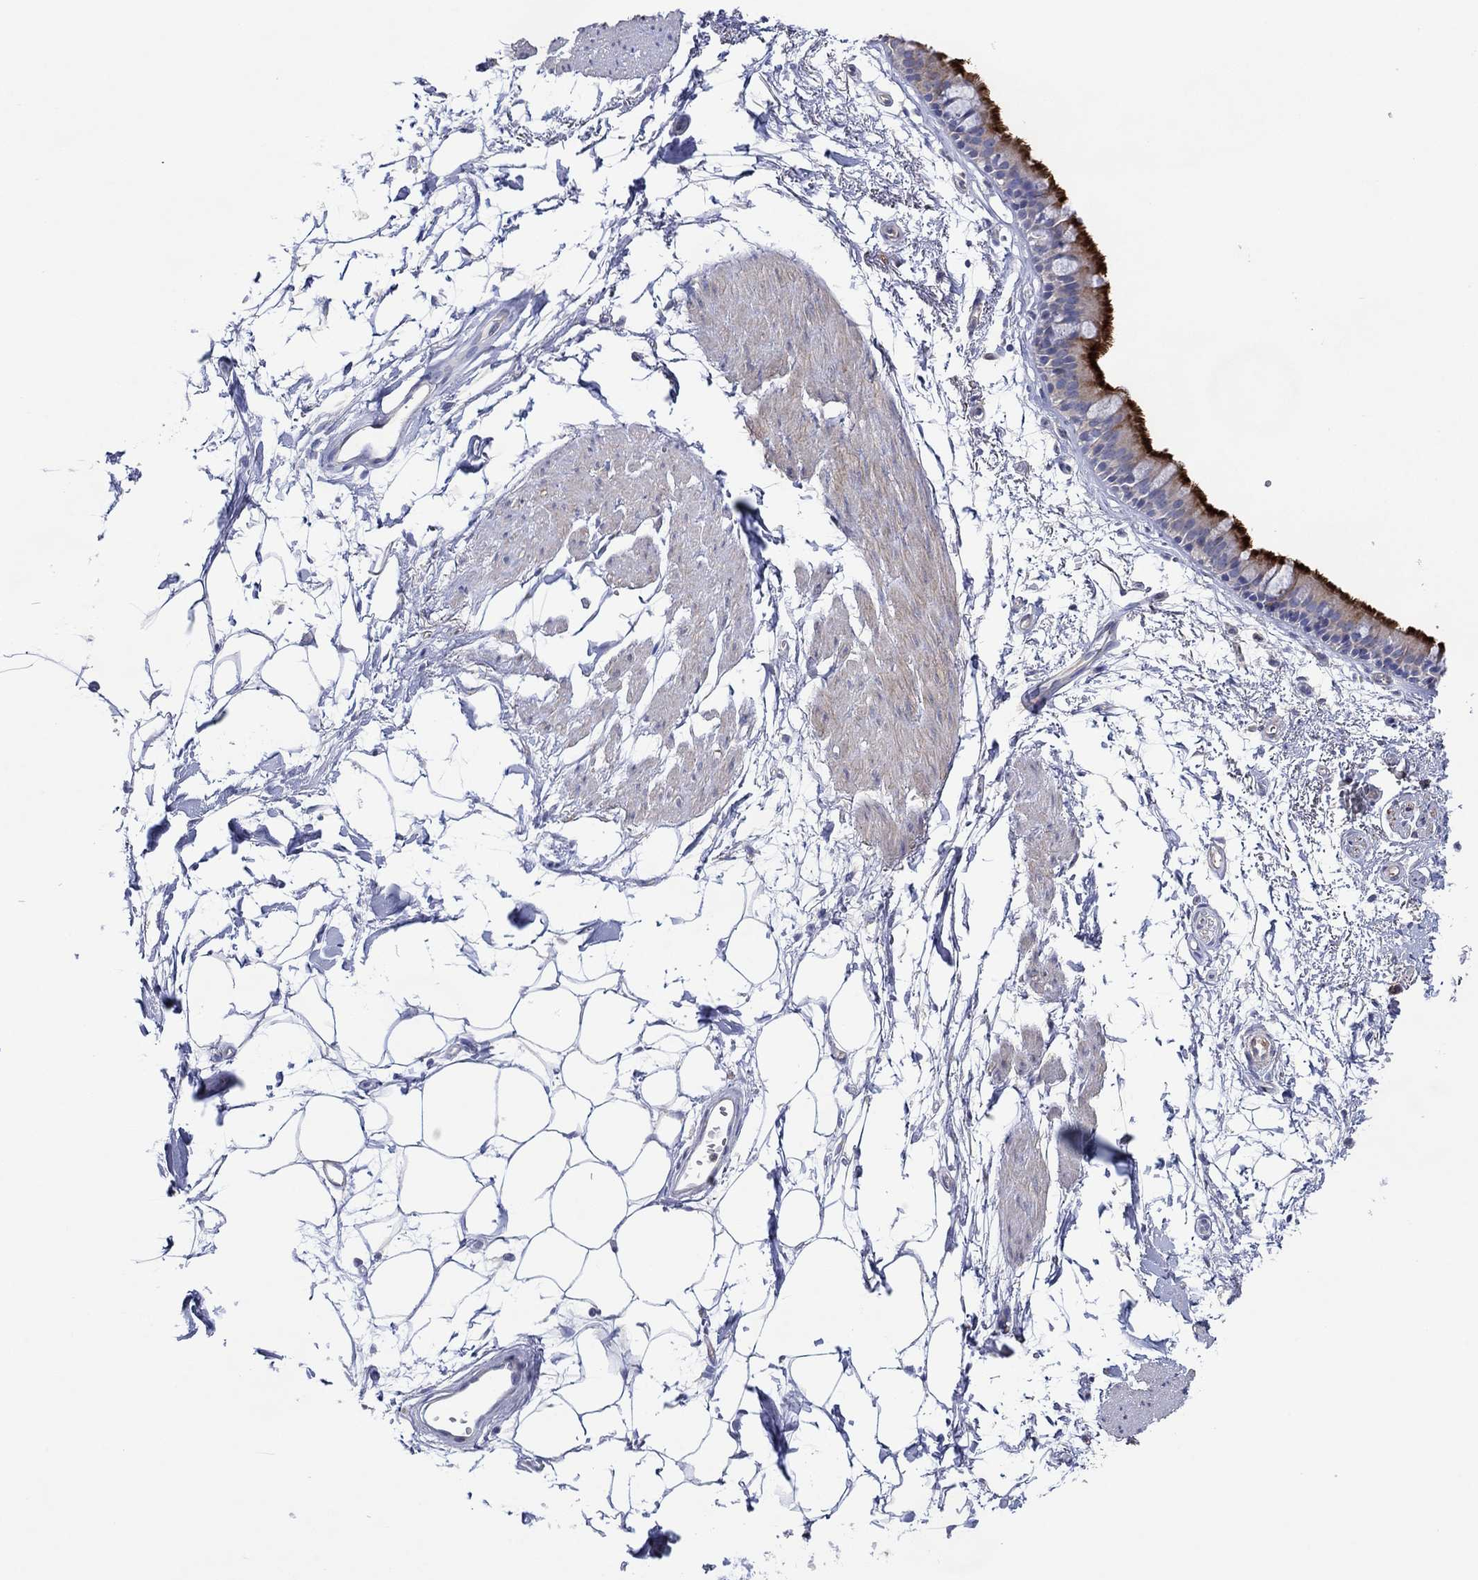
{"staining": {"intensity": "strong", "quantity": "25%-75%", "location": "cytoplasmic/membranous"}, "tissue": "bronchus", "cell_type": "Respiratory epithelial cells", "image_type": "normal", "snomed": [{"axis": "morphology", "description": "Normal tissue, NOS"}, {"axis": "topography", "description": "Cartilage tissue"}, {"axis": "topography", "description": "Bronchus"}], "caption": "Immunohistochemical staining of benign human bronchus demonstrates 25%-75% levels of strong cytoplasmic/membranous protein staining in about 25%-75% of respiratory epithelial cells.", "gene": "TPRN", "patient": {"sex": "male", "age": 66}}